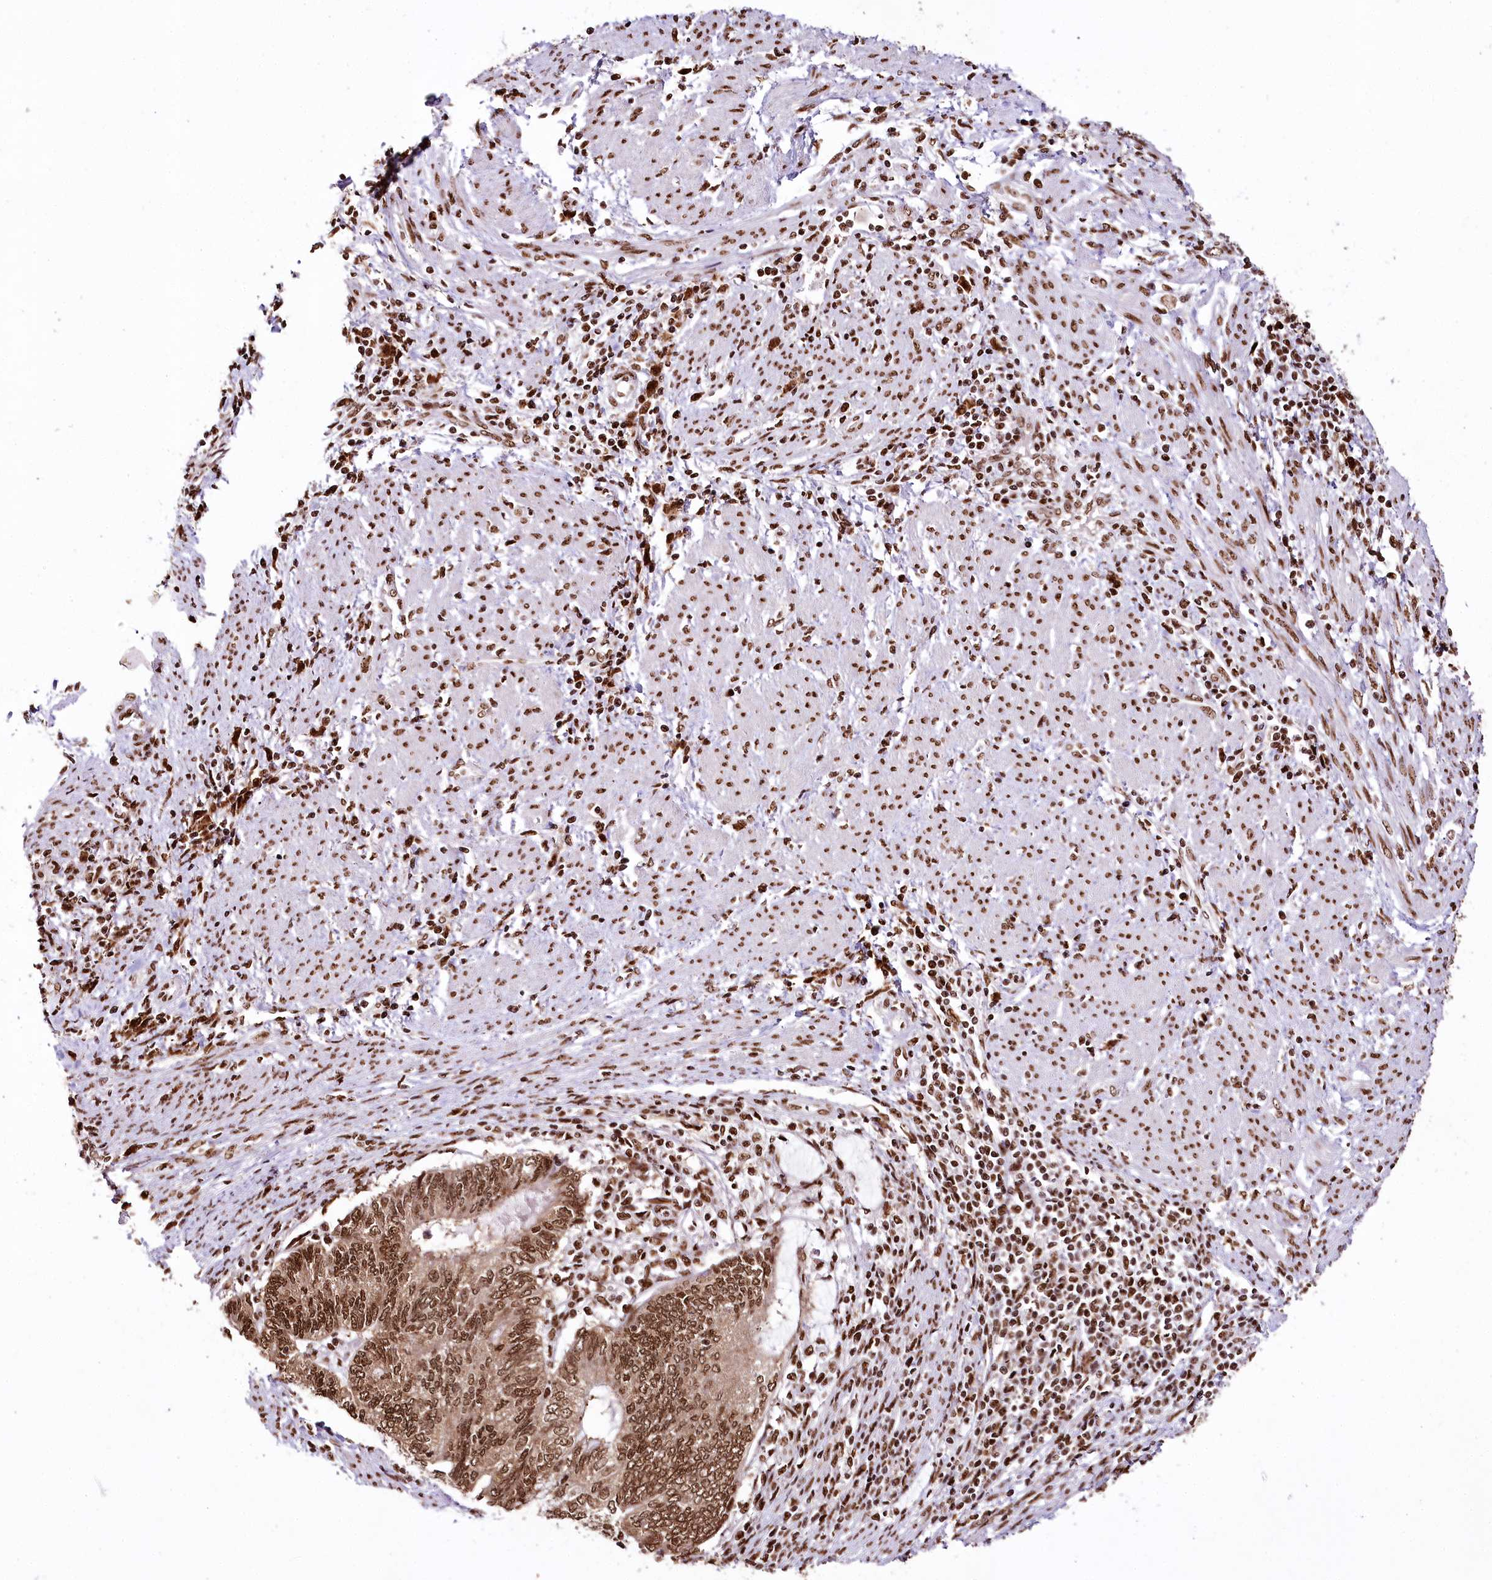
{"staining": {"intensity": "strong", "quantity": ">75%", "location": "nuclear"}, "tissue": "endometrial cancer", "cell_type": "Tumor cells", "image_type": "cancer", "snomed": [{"axis": "morphology", "description": "Adenocarcinoma, NOS"}, {"axis": "topography", "description": "Uterus"}, {"axis": "topography", "description": "Endometrium"}], "caption": "A high amount of strong nuclear staining is appreciated in approximately >75% of tumor cells in endometrial adenocarcinoma tissue.", "gene": "SMARCE1", "patient": {"sex": "female", "age": 70}}